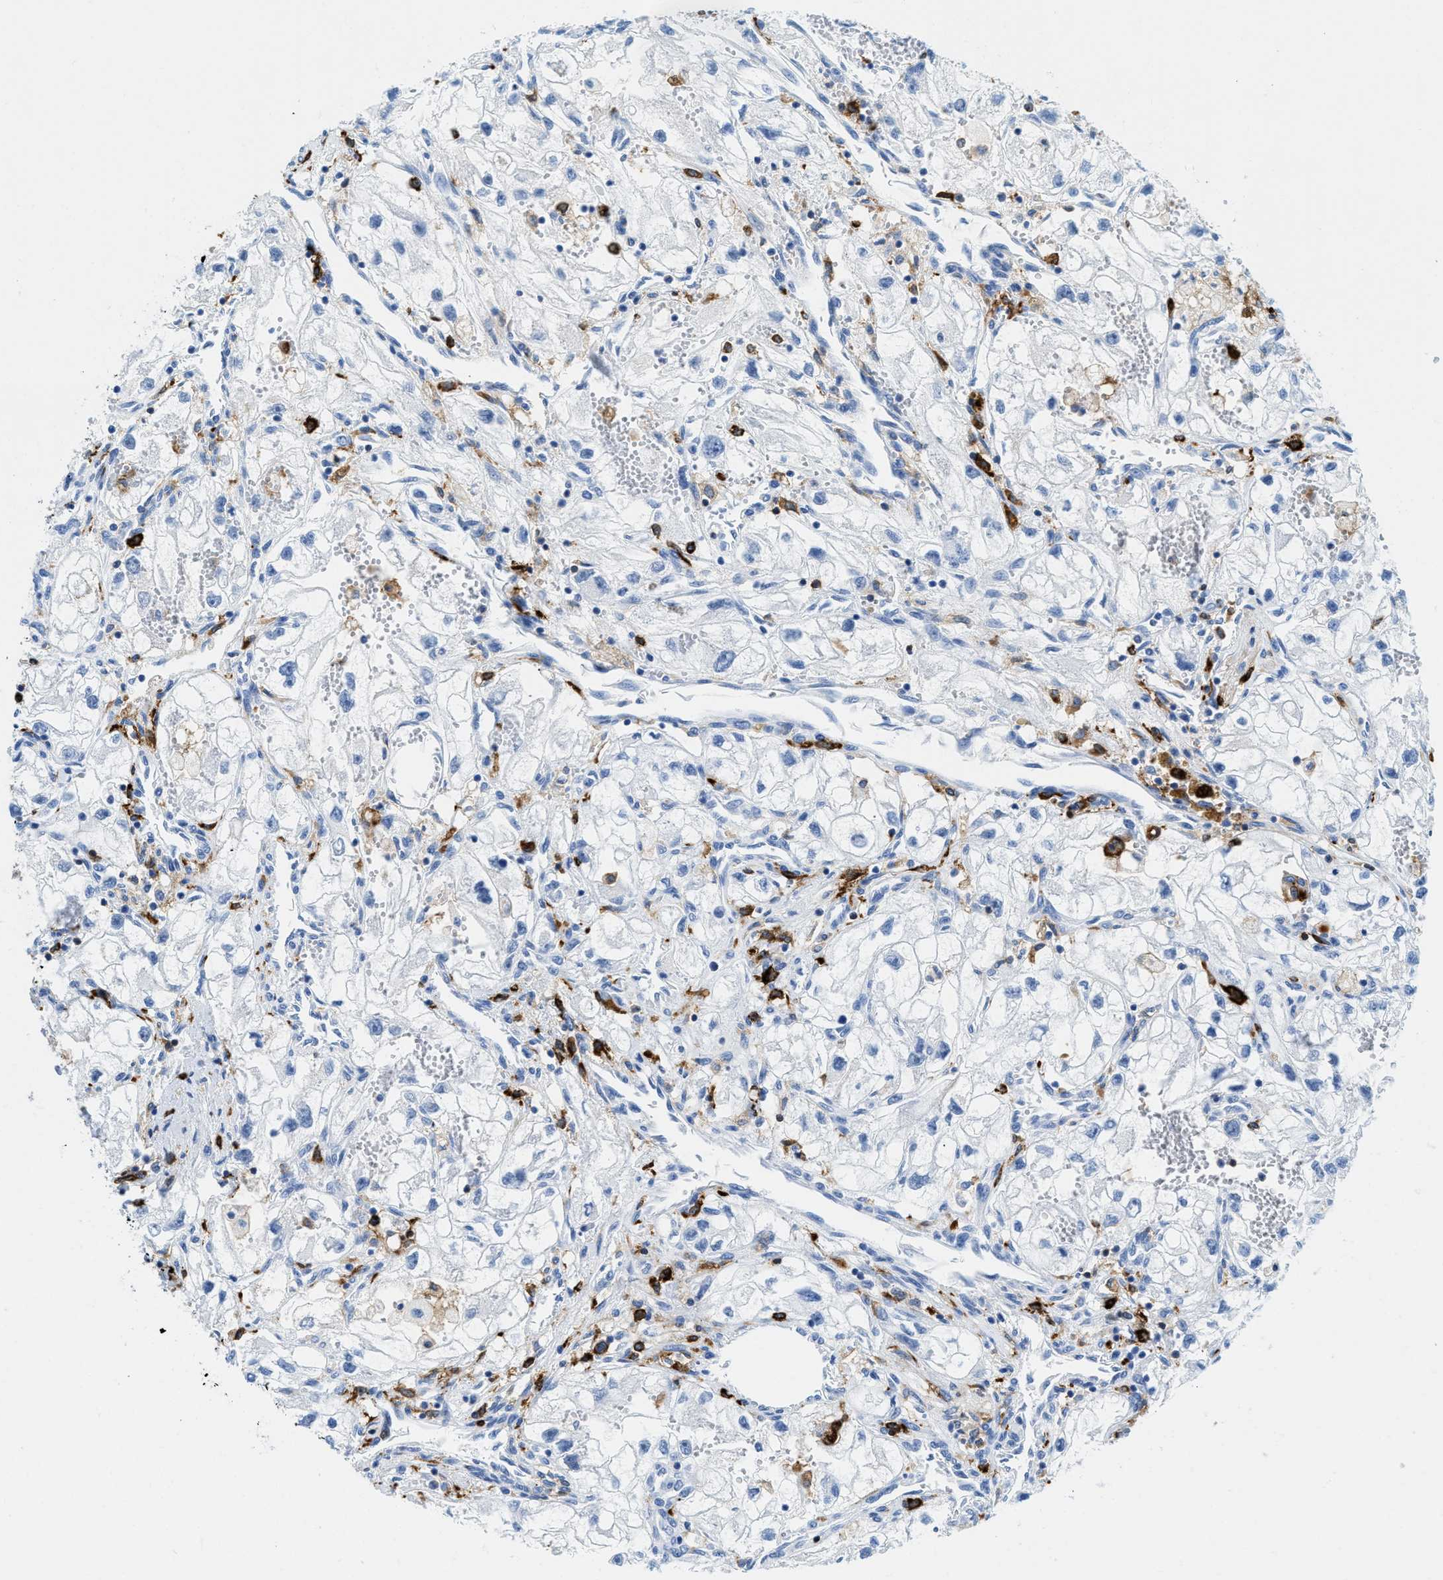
{"staining": {"intensity": "negative", "quantity": "none", "location": "none"}, "tissue": "renal cancer", "cell_type": "Tumor cells", "image_type": "cancer", "snomed": [{"axis": "morphology", "description": "Adenocarcinoma, NOS"}, {"axis": "topography", "description": "Kidney"}], "caption": "A high-resolution histopathology image shows immunohistochemistry staining of renal adenocarcinoma, which exhibits no significant positivity in tumor cells. Brightfield microscopy of immunohistochemistry stained with DAB (3,3'-diaminobenzidine) (brown) and hematoxylin (blue), captured at high magnification.", "gene": "CD226", "patient": {"sex": "female", "age": 70}}